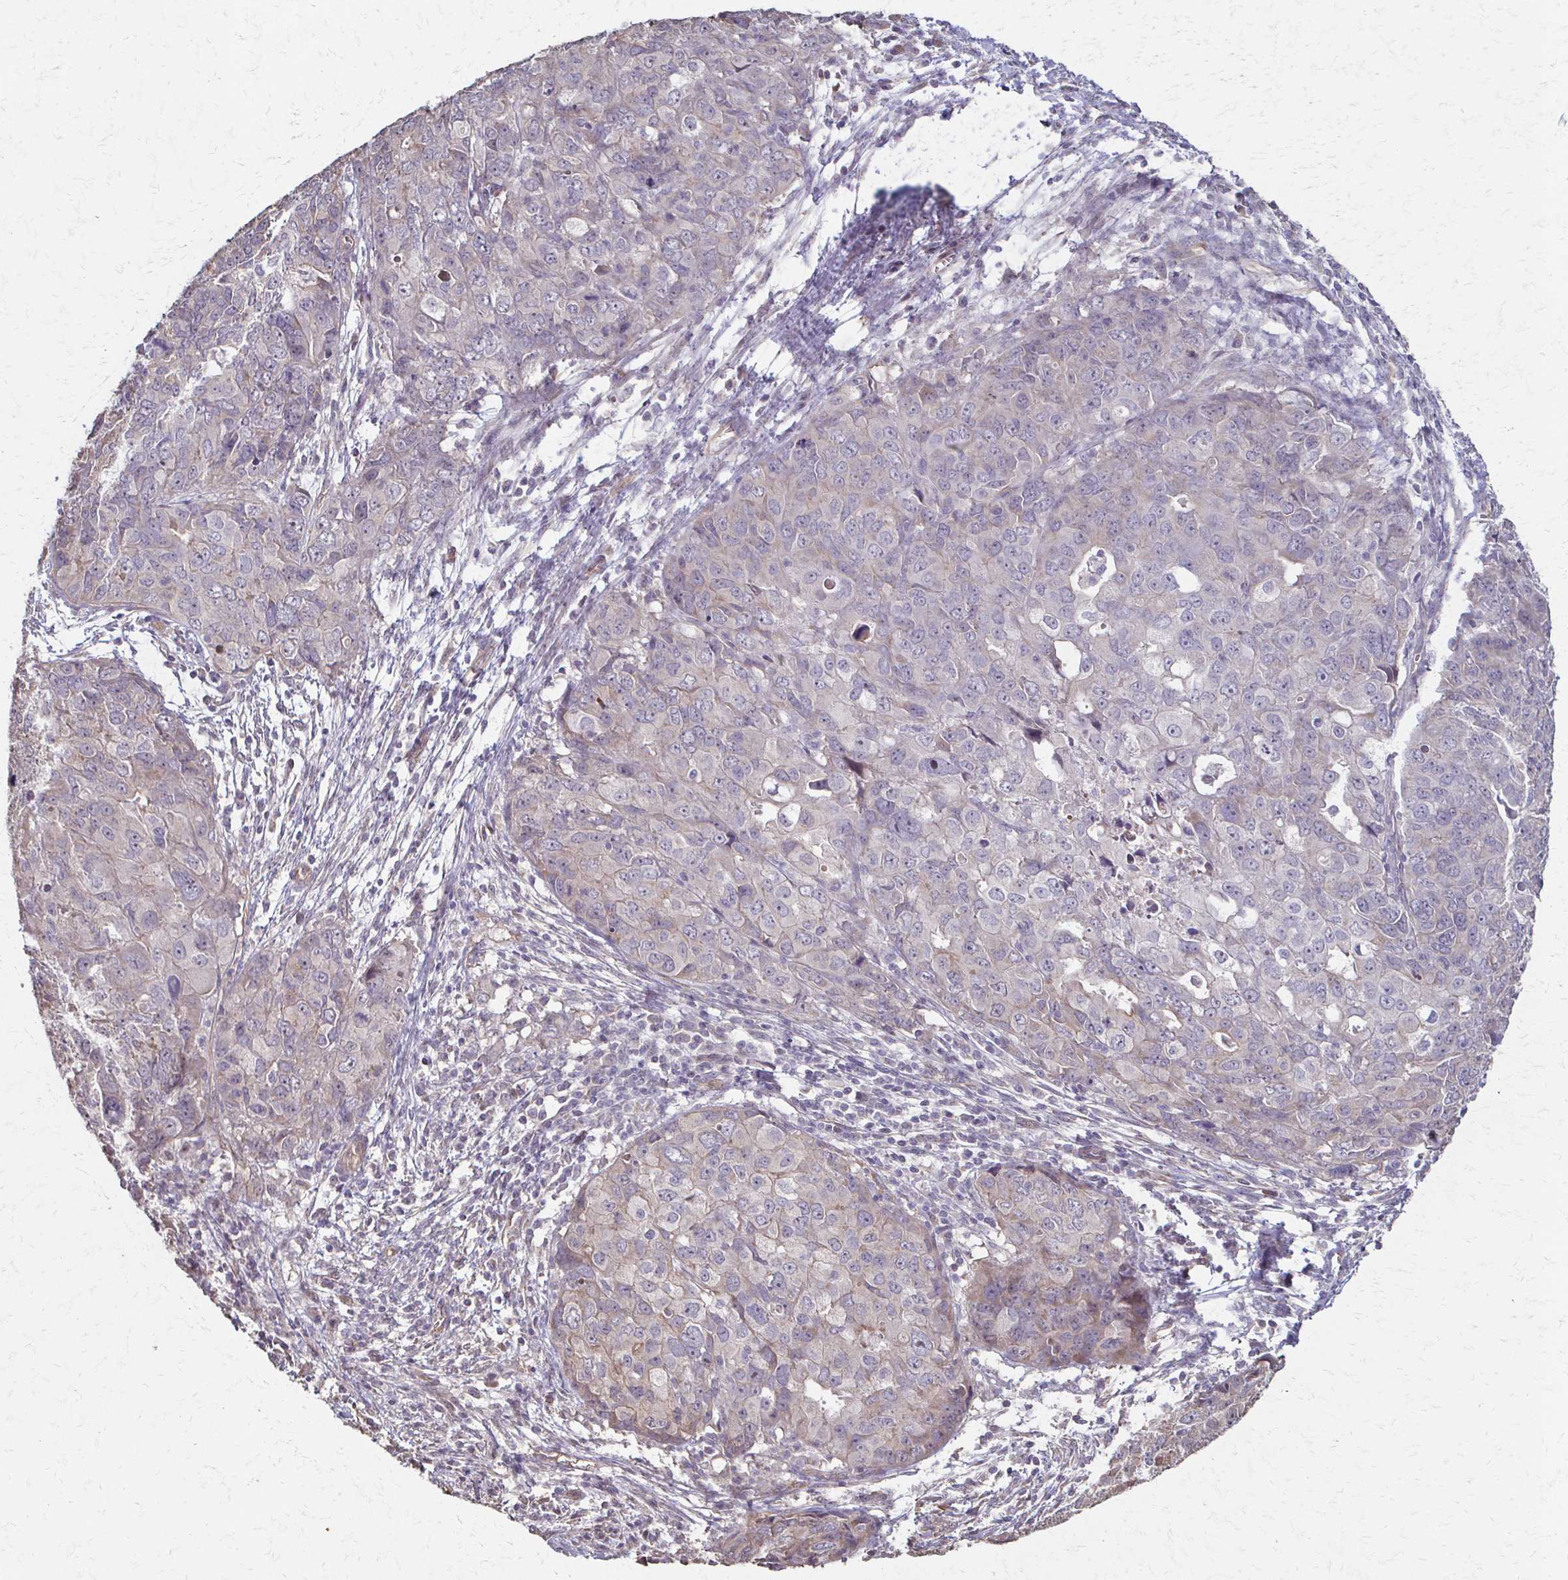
{"staining": {"intensity": "negative", "quantity": "none", "location": "none"}, "tissue": "endometrial cancer", "cell_type": "Tumor cells", "image_type": "cancer", "snomed": [{"axis": "morphology", "description": "Adenocarcinoma, NOS"}, {"axis": "topography", "description": "Uterus"}], "caption": "Immunohistochemistry (IHC) photomicrograph of endometrial cancer (adenocarcinoma) stained for a protein (brown), which reveals no expression in tumor cells.", "gene": "IL18BP", "patient": {"sex": "female", "age": 79}}